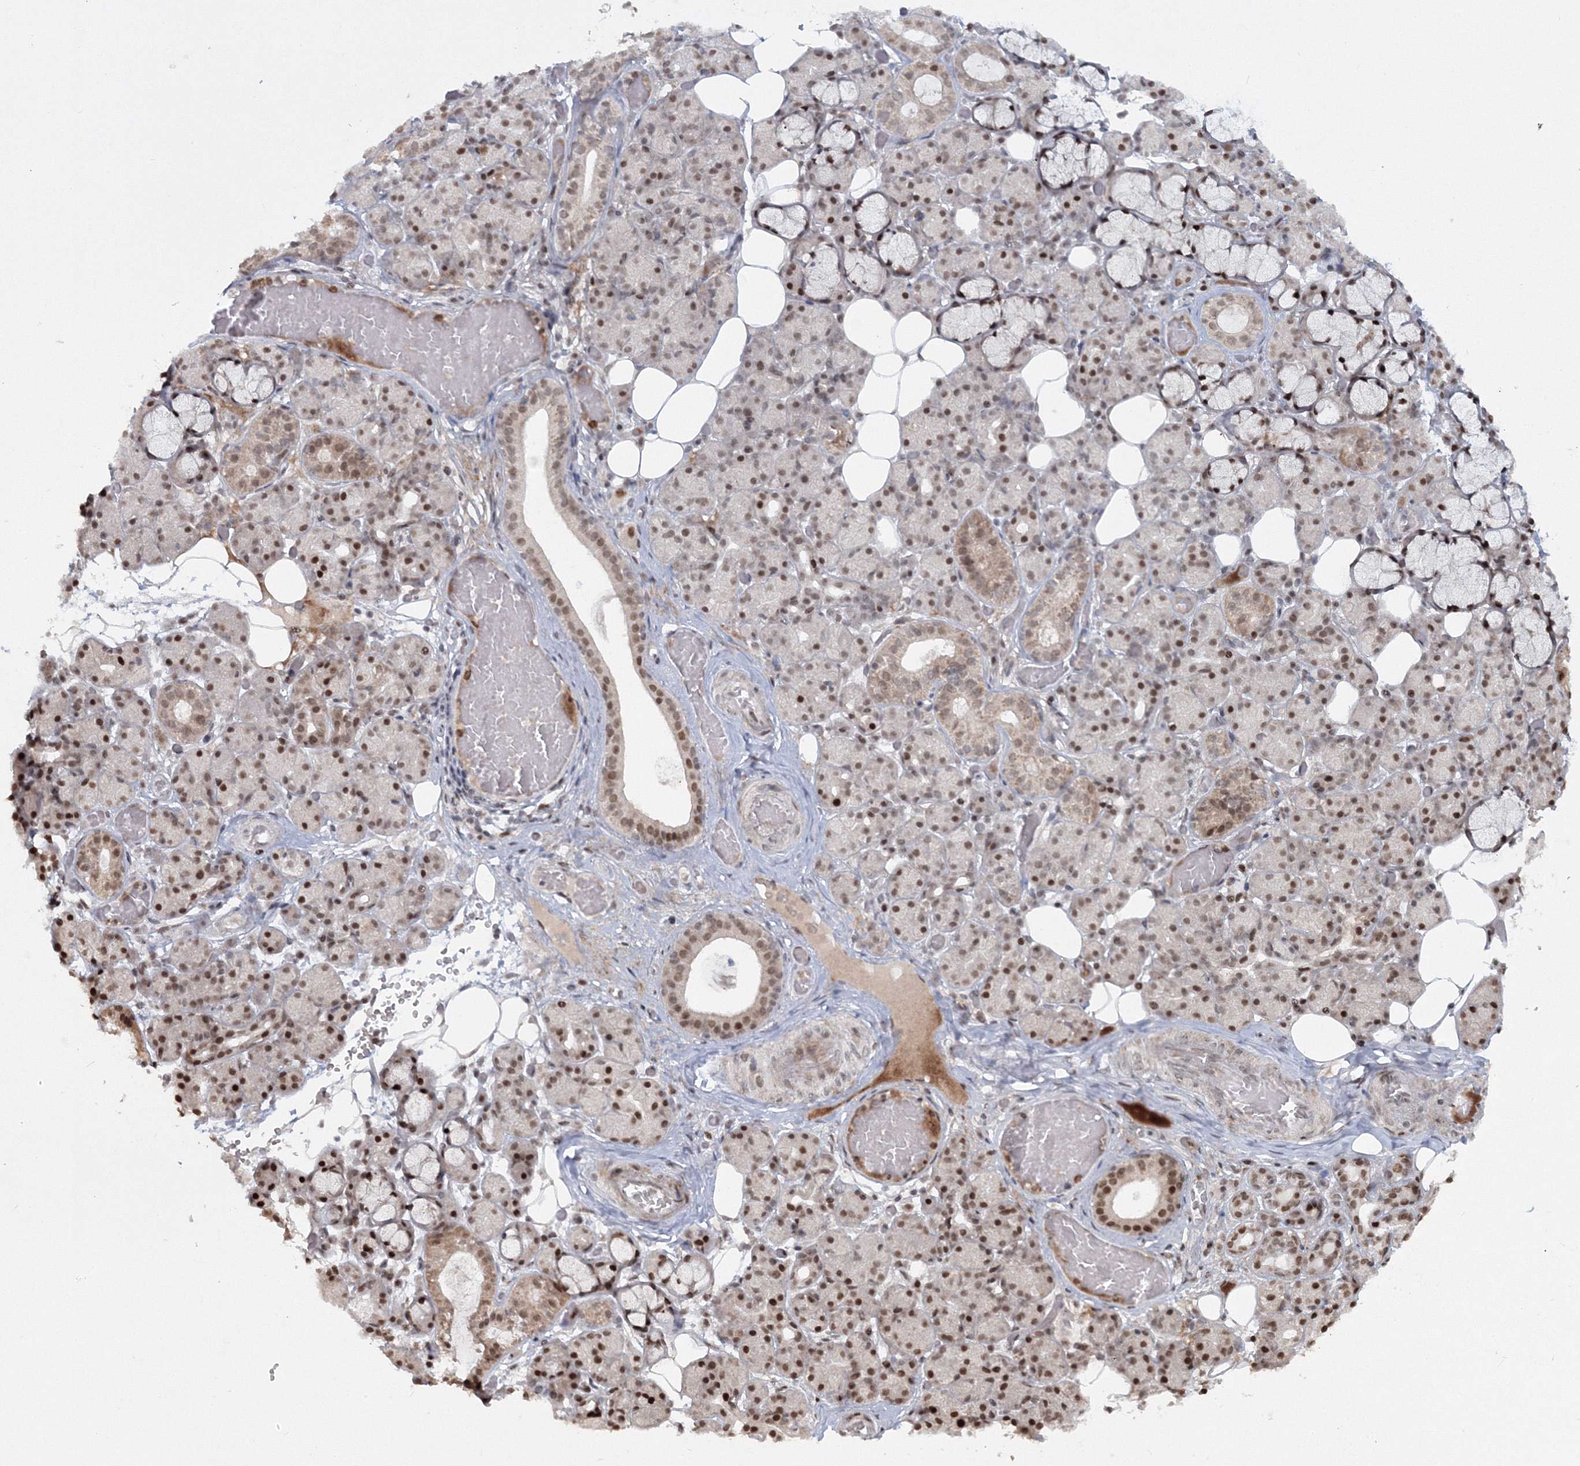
{"staining": {"intensity": "moderate", "quantity": ">75%", "location": "nuclear"}, "tissue": "salivary gland", "cell_type": "Glandular cells", "image_type": "normal", "snomed": [{"axis": "morphology", "description": "Normal tissue, NOS"}, {"axis": "topography", "description": "Salivary gland"}], "caption": "Approximately >75% of glandular cells in benign salivary gland demonstrate moderate nuclear protein staining as visualized by brown immunohistochemical staining.", "gene": "C3orf33", "patient": {"sex": "male", "age": 63}}